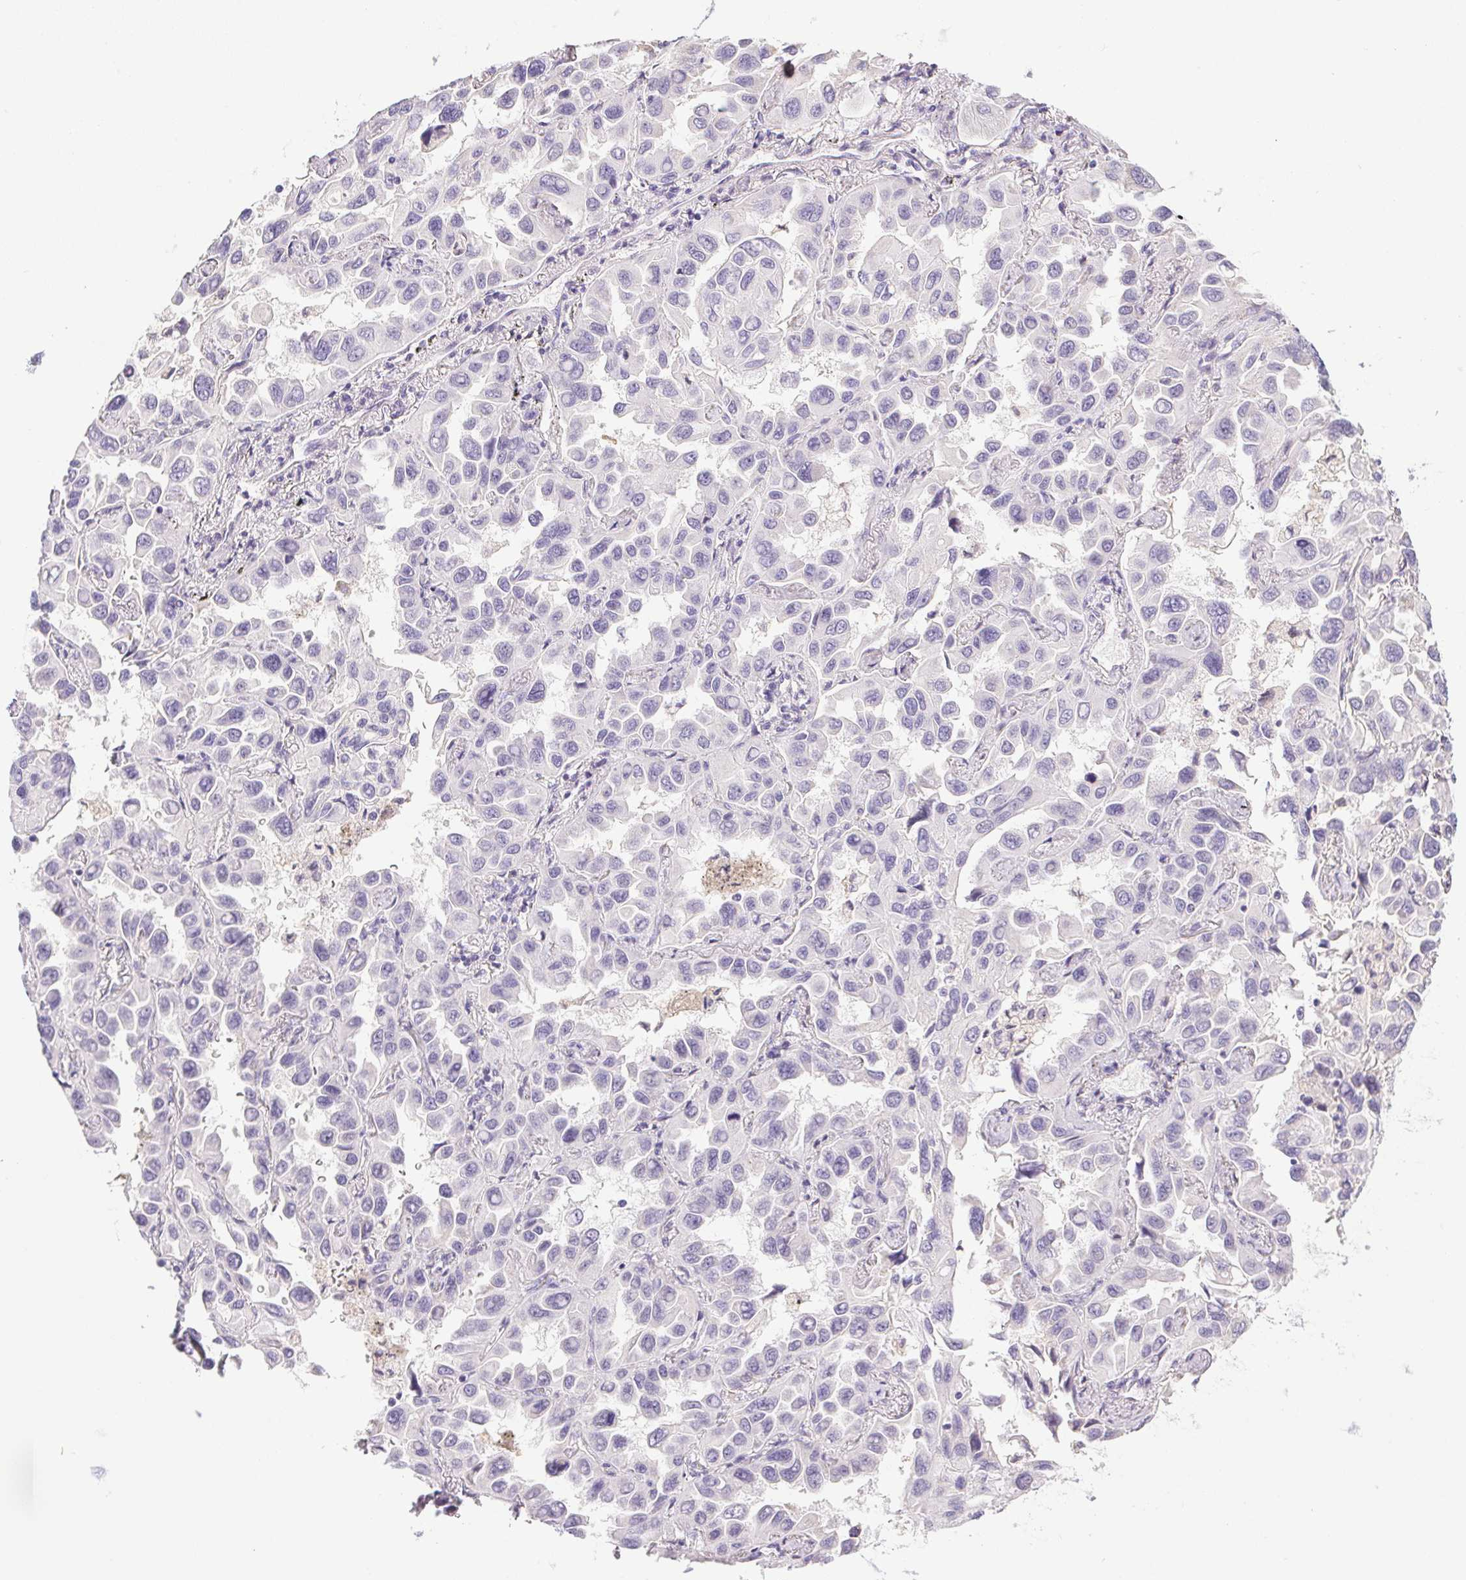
{"staining": {"intensity": "negative", "quantity": "none", "location": "none"}, "tissue": "lung cancer", "cell_type": "Tumor cells", "image_type": "cancer", "snomed": [{"axis": "morphology", "description": "Adenocarcinoma, NOS"}, {"axis": "topography", "description": "Lung"}], "caption": "Histopathology image shows no protein positivity in tumor cells of adenocarcinoma (lung) tissue.", "gene": "PRL", "patient": {"sex": "male", "age": 64}}